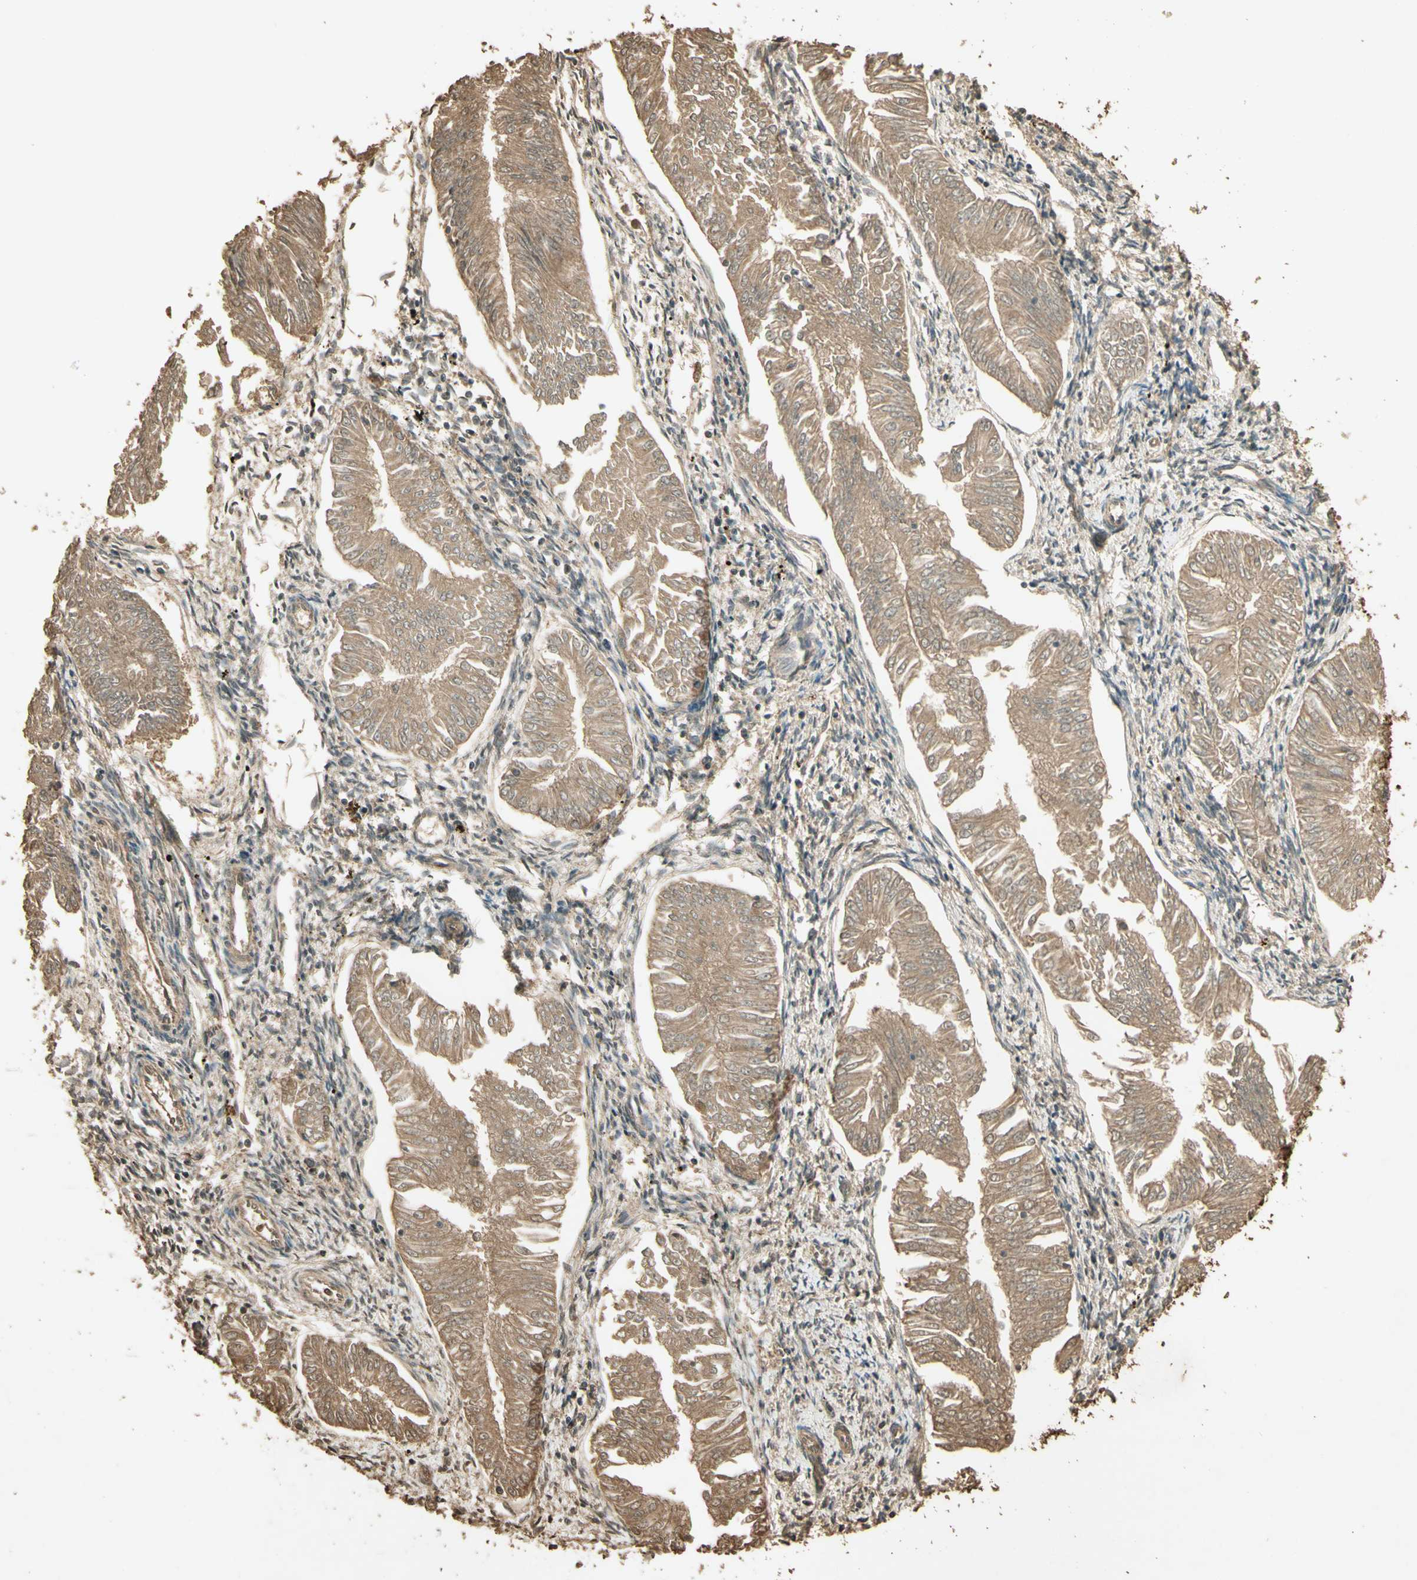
{"staining": {"intensity": "moderate", "quantity": ">75%", "location": "cytoplasmic/membranous"}, "tissue": "endometrial cancer", "cell_type": "Tumor cells", "image_type": "cancer", "snomed": [{"axis": "morphology", "description": "Adenocarcinoma, NOS"}, {"axis": "topography", "description": "Endometrium"}], "caption": "Moderate cytoplasmic/membranous protein staining is present in approximately >75% of tumor cells in endometrial cancer (adenocarcinoma). (DAB IHC, brown staining for protein, blue staining for nuclei).", "gene": "SMAD9", "patient": {"sex": "female", "age": 53}}